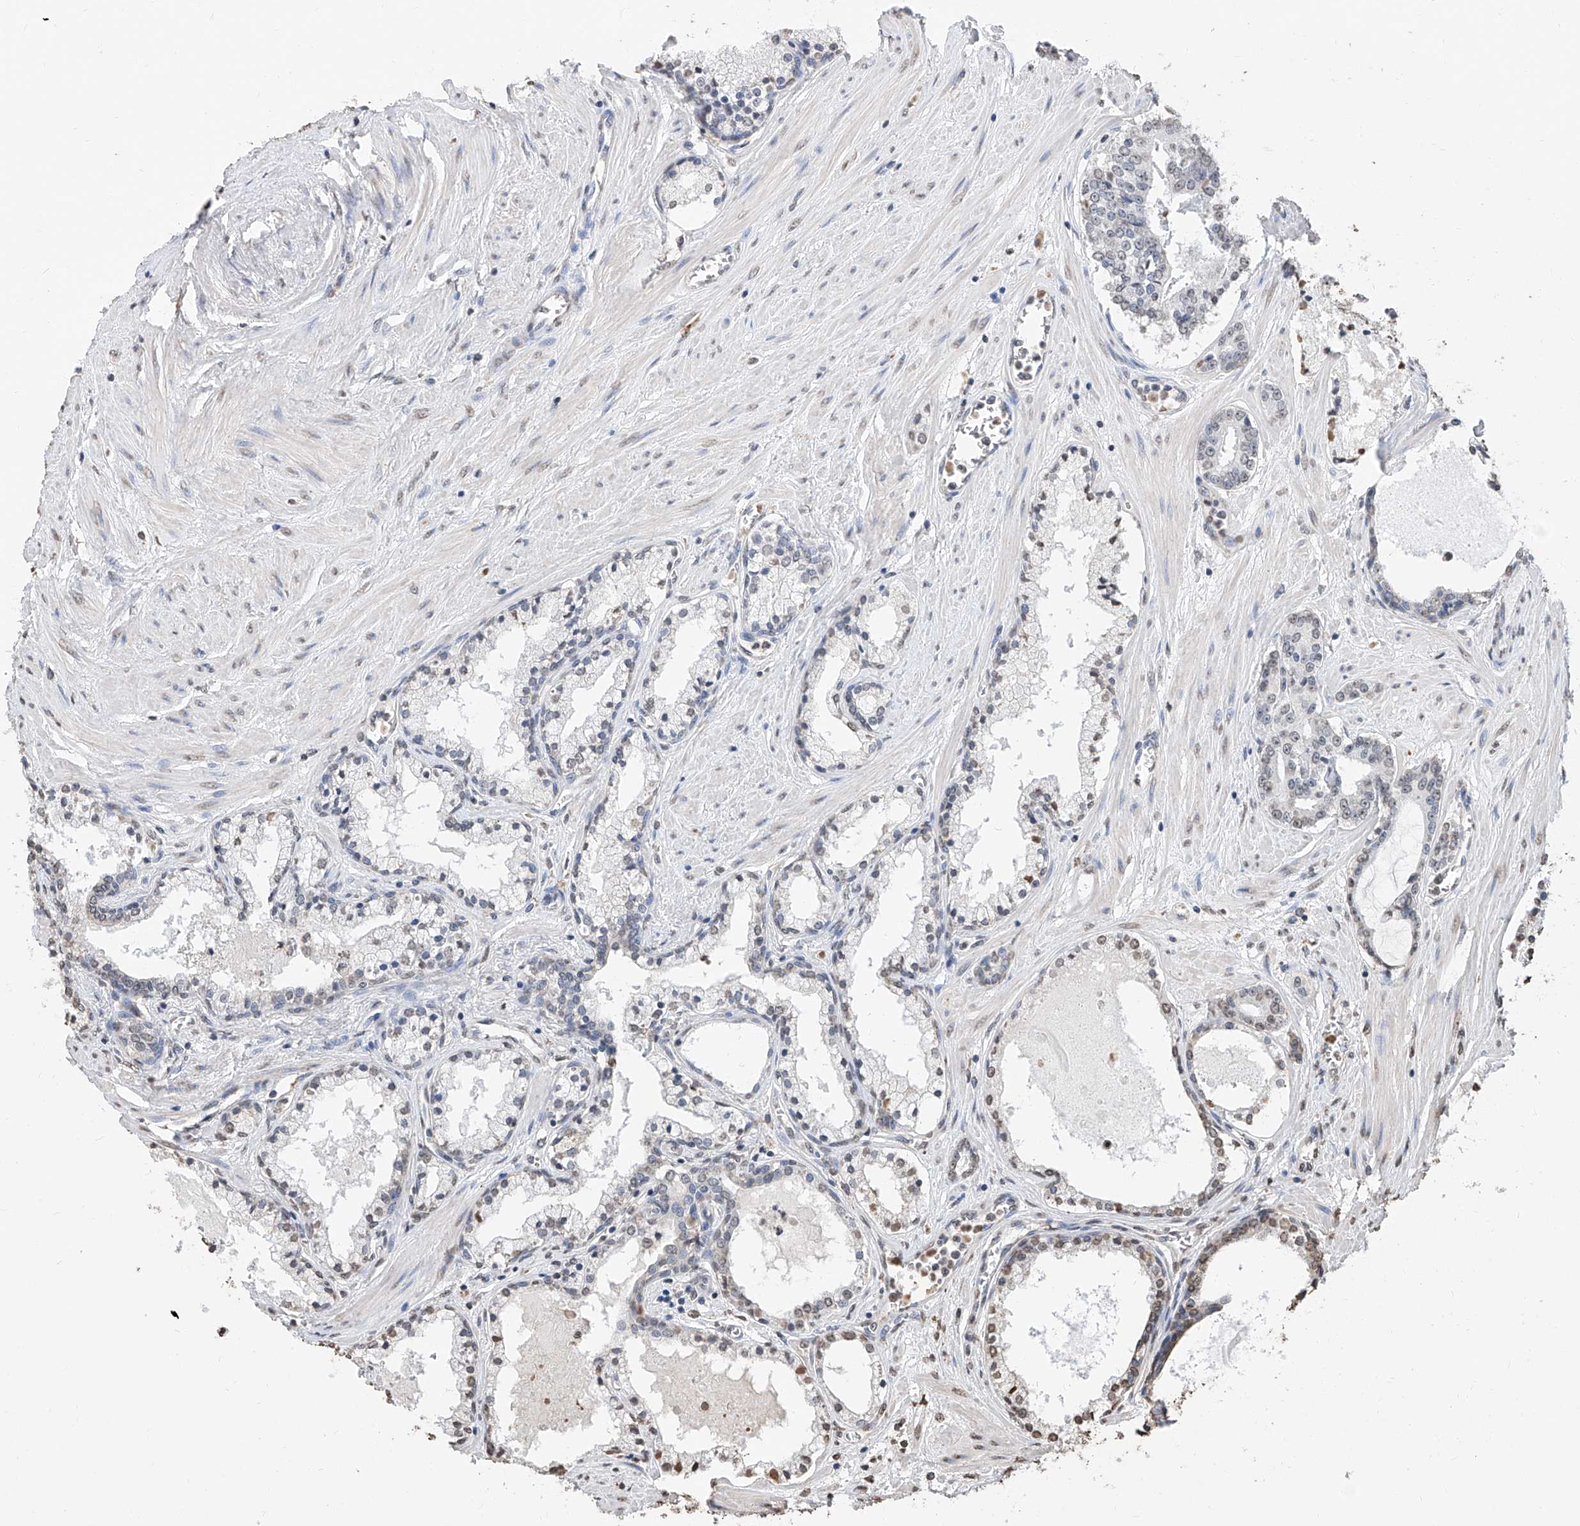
{"staining": {"intensity": "negative", "quantity": "none", "location": "none"}, "tissue": "prostate cancer", "cell_type": "Tumor cells", "image_type": "cancer", "snomed": [{"axis": "morphology", "description": "Adenocarcinoma, High grade"}, {"axis": "topography", "description": "Prostate"}], "caption": "Histopathology image shows no significant protein positivity in tumor cells of prostate cancer (adenocarcinoma (high-grade)). The staining was performed using DAB to visualize the protein expression in brown, while the nuclei were stained in blue with hematoxylin (Magnification: 20x).", "gene": "RP9", "patient": {"sex": "male", "age": 58}}